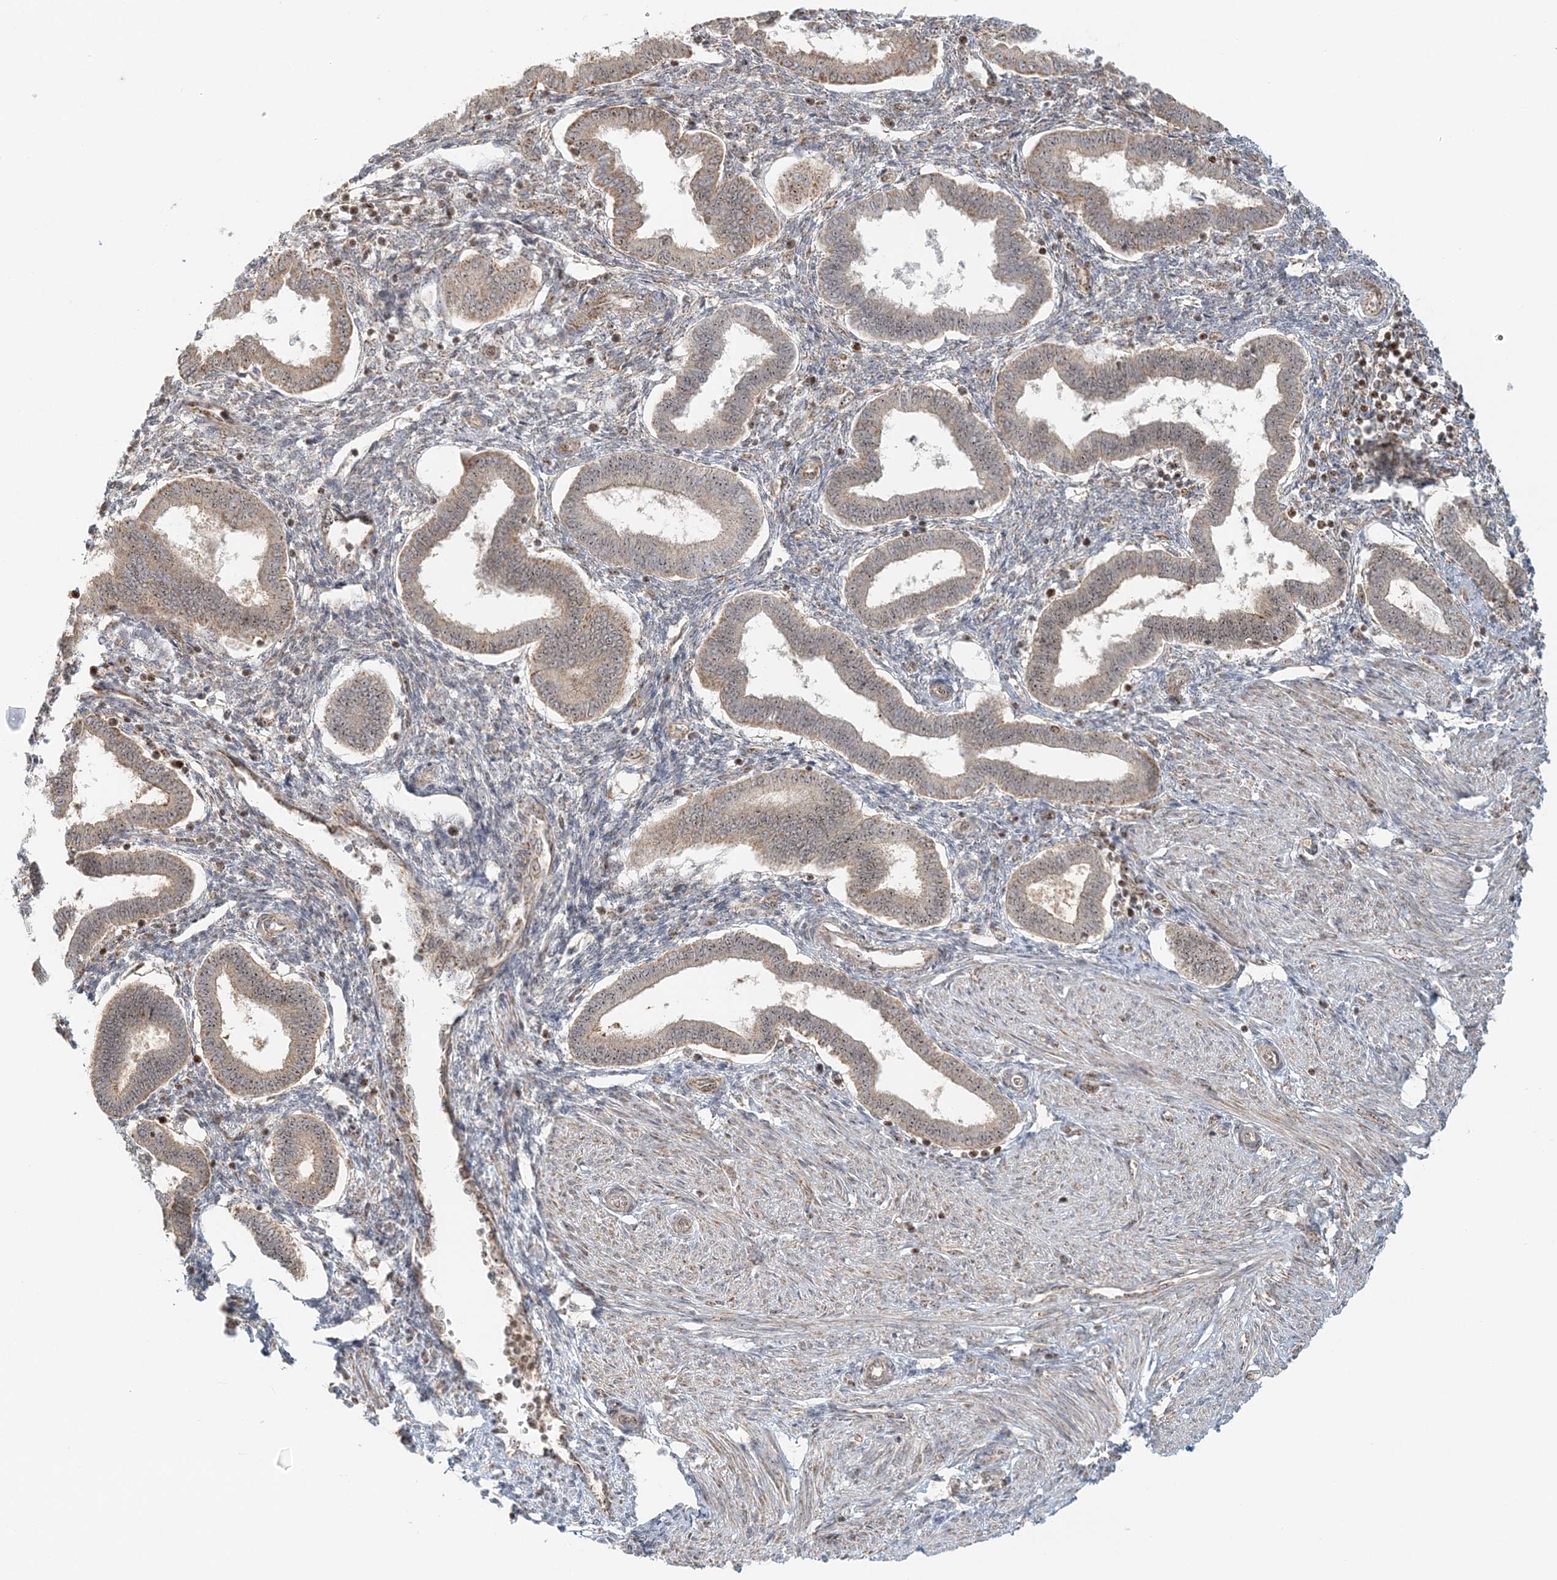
{"staining": {"intensity": "weak", "quantity": "<25%", "location": "cytoplasmic/membranous"}, "tissue": "endometrium", "cell_type": "Cells in endometrial stroma", "image_type": "normal", "snomed": [{"axis": "morphology", "description": "Normal tissue, NOS"}, {"axis": "topography", "description": "Endometrium"}], "caption": "Endometrium was stained to show a protein in brown. There is no significant staining in cells in endometrial stroma.", "gene": "UBE2F", "patient": {"sex": "female", "age": 24}}